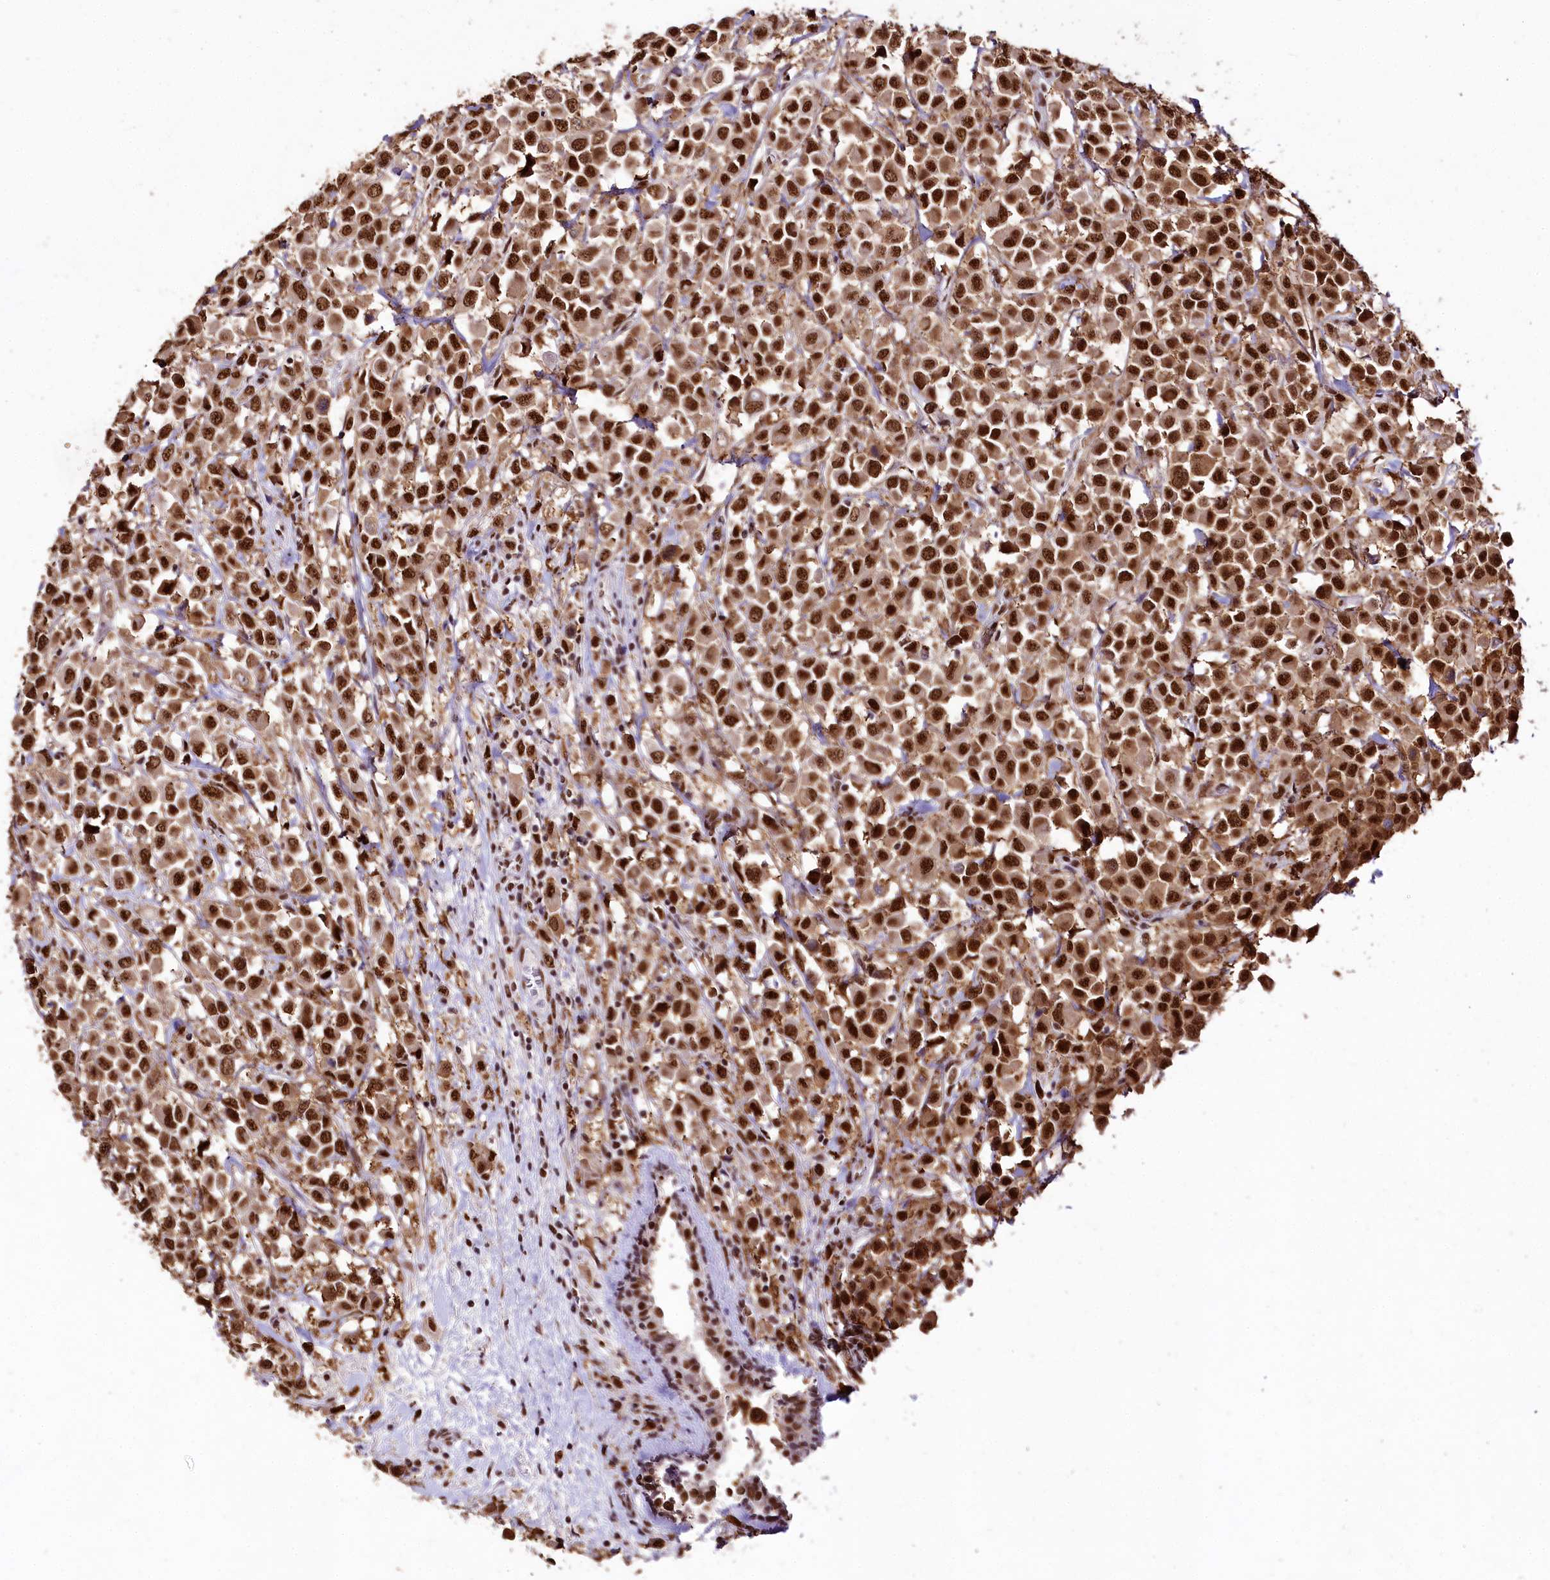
{"staining": {"intensity": "strong", "quantity": ">75%", "location": "nuclear"}, "tissue": "breast cancer", "cell_type": "Tumor cells", "image_type": "cancer", "snomed": [{"axis": "morphology", "description": "Duct carcinoma"}, {"axis": "topography", "description": "Breast"}], "caption": "A brown stain labels strong nuclear expression of a protein in breast cancer tumor cells.", "gene": "SMARCE1", "patient": {"sex": "female", "age": 61}}